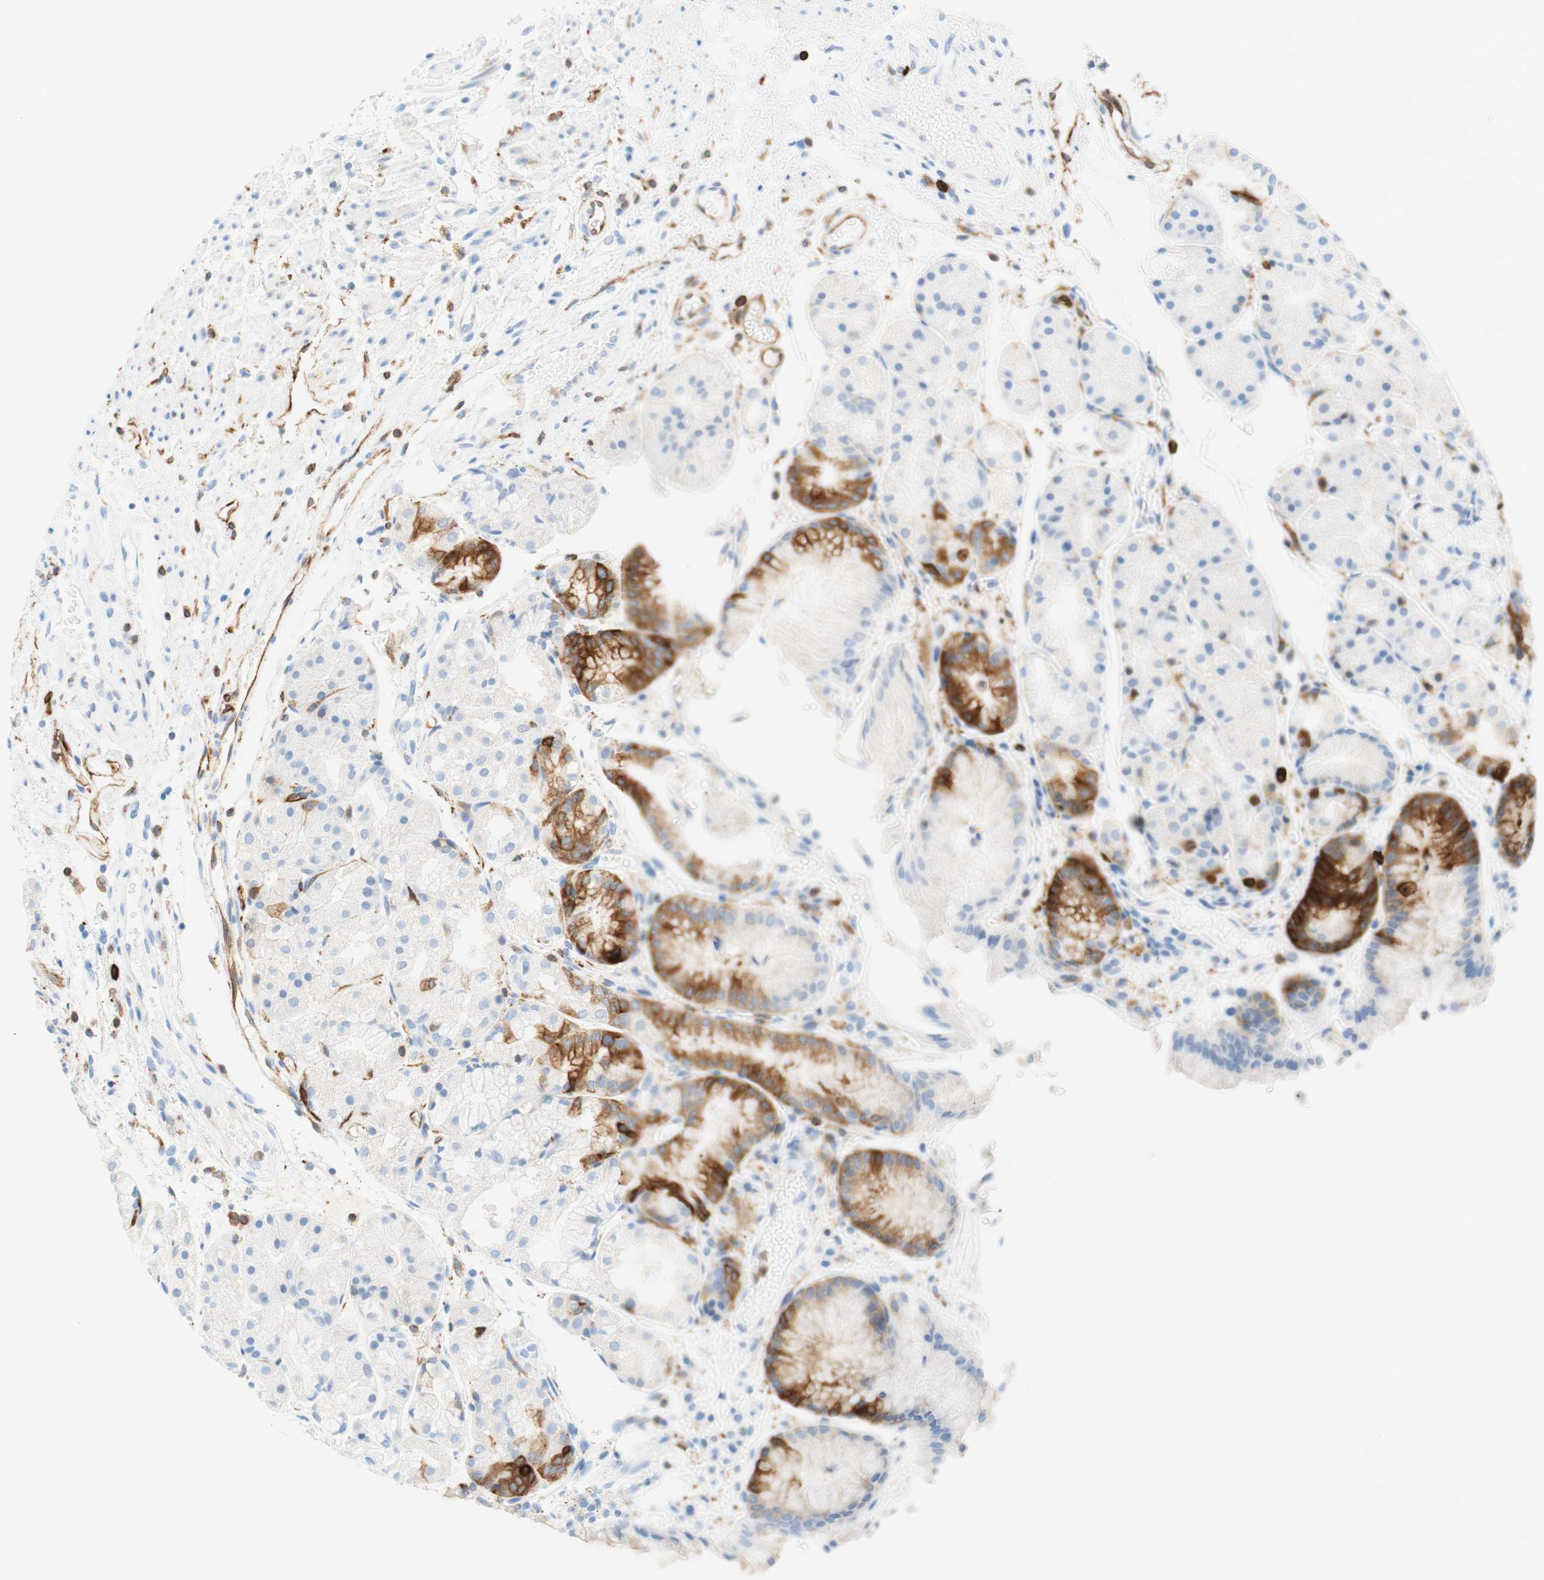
{"staining": {"intensity": "strong", "quantity": "<25%", "location": "cytoplasmic/membranous"}, "tissue": "stomach", "cell_type": "Glandular cells", "image_type": "normal", "snomed": [{"axis": "morphology", "description": "Normal tissue, NOS"}, {"axis": "topography", "description": "Stomach, upper"}], "caption": "Immunohistochemical staining of unremarkable stomach exhibits <25% levels of strong cytoplasmic/membranous protein expression in about <25% of glandular cells.", "gene": "STMN1", "patient": {"sex": "male", "age": 72}}